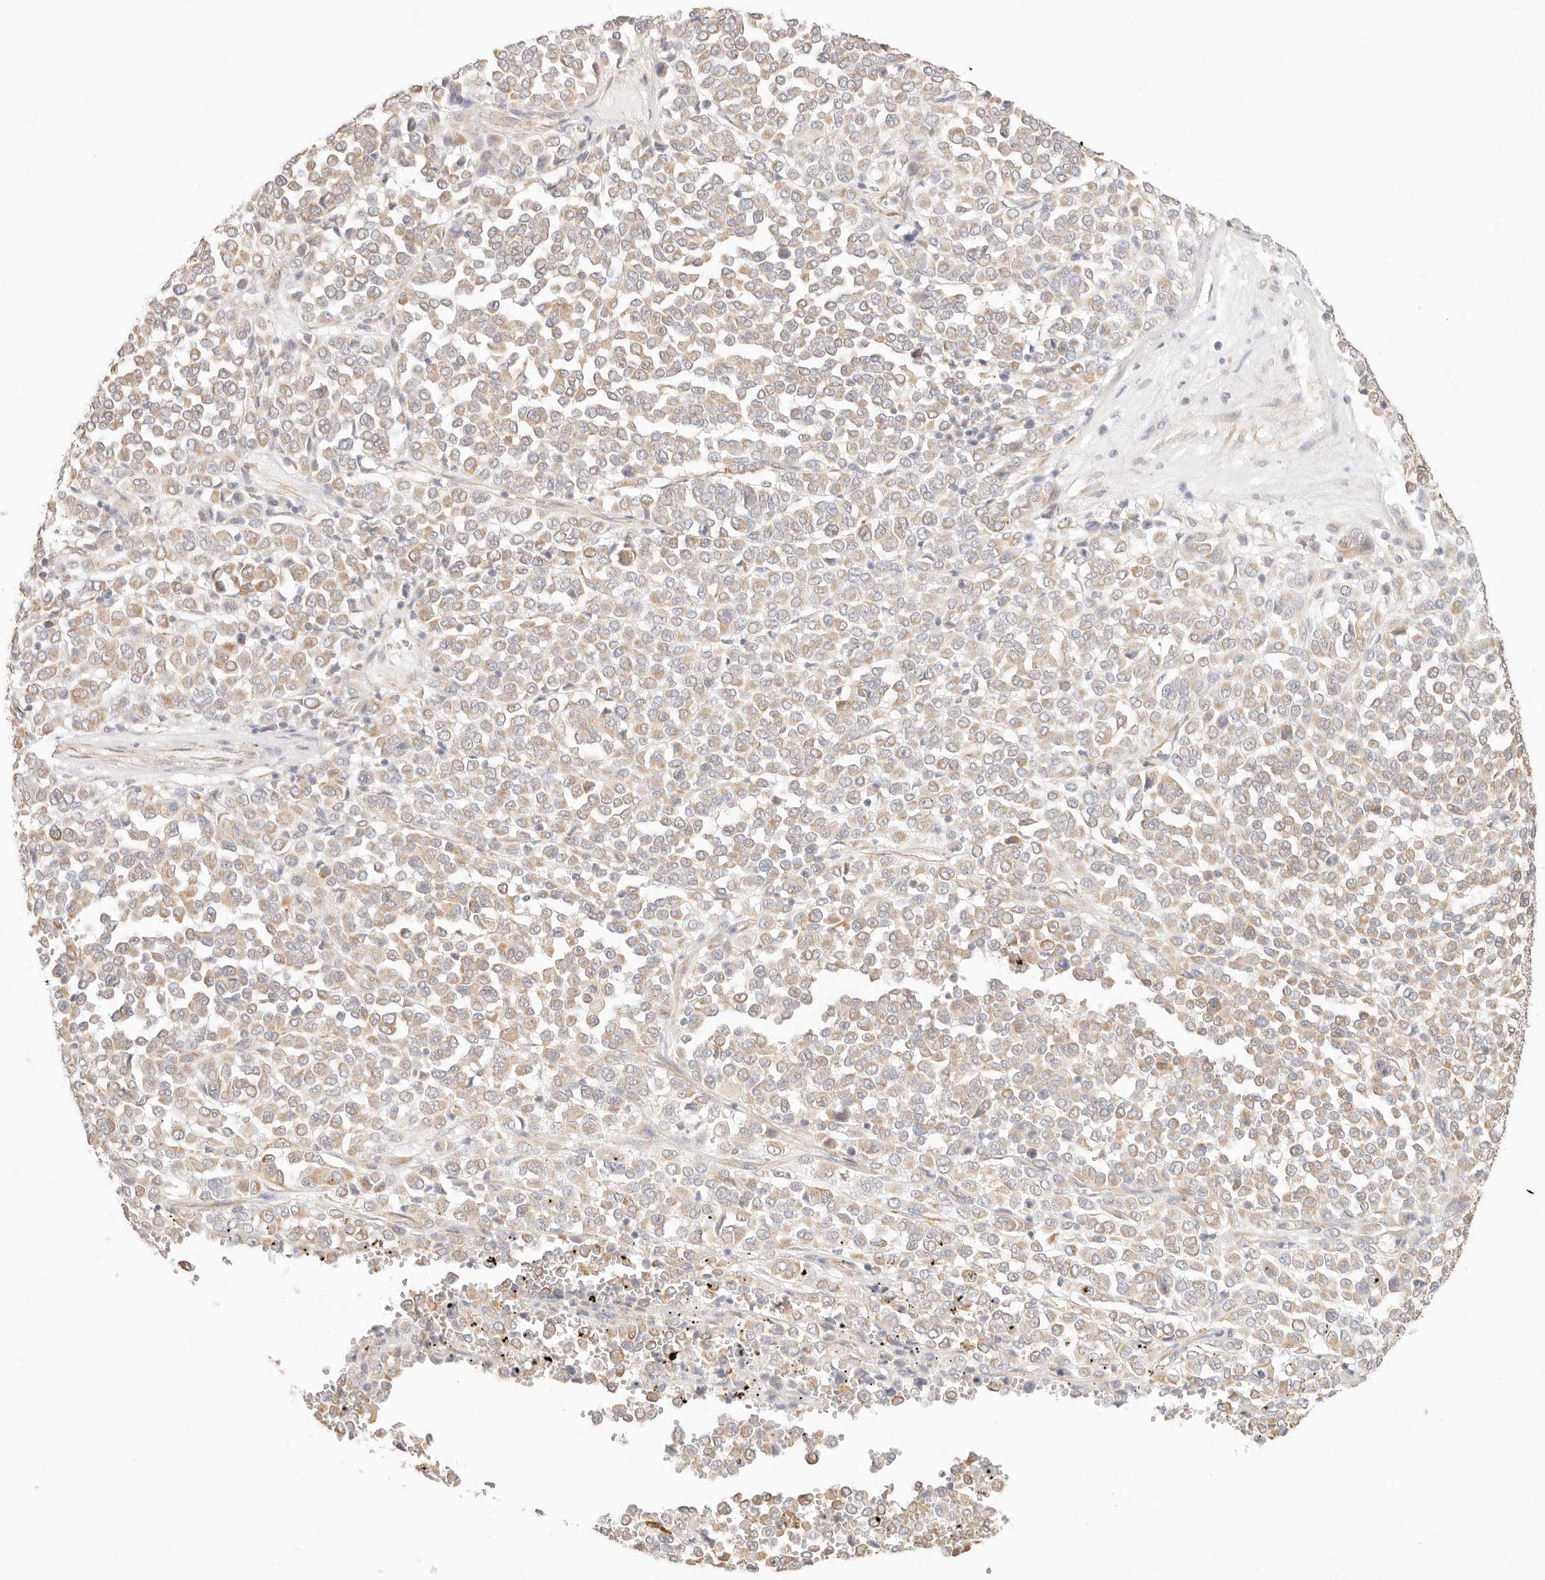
{"staining": {"intensity": "weak", "quantity": ">75%", "location": "cytoplasmic/membranous"}, "tissue": "melanoma", "cell_type": "Tumor cells", "image_type": "cancer", "snomed": [{"axis": "morphology", "description": "Malignant melanoma, Metastatic site"}, {"axis": "topography", "description": "Pancreas"}], "caption": "Immunohistochemistry micrograph of neoplastic tissue: human melanoma stained using immunohistochemistry (IHC) shows low levels of weak protein expression localized specifically in the cytoplasmic/membranous of tumor cells, appearing as a cytoplasmic/membranous brown color.", "gene": "ZC3H11A", "patient": {"sex": "female", "age": 30}}